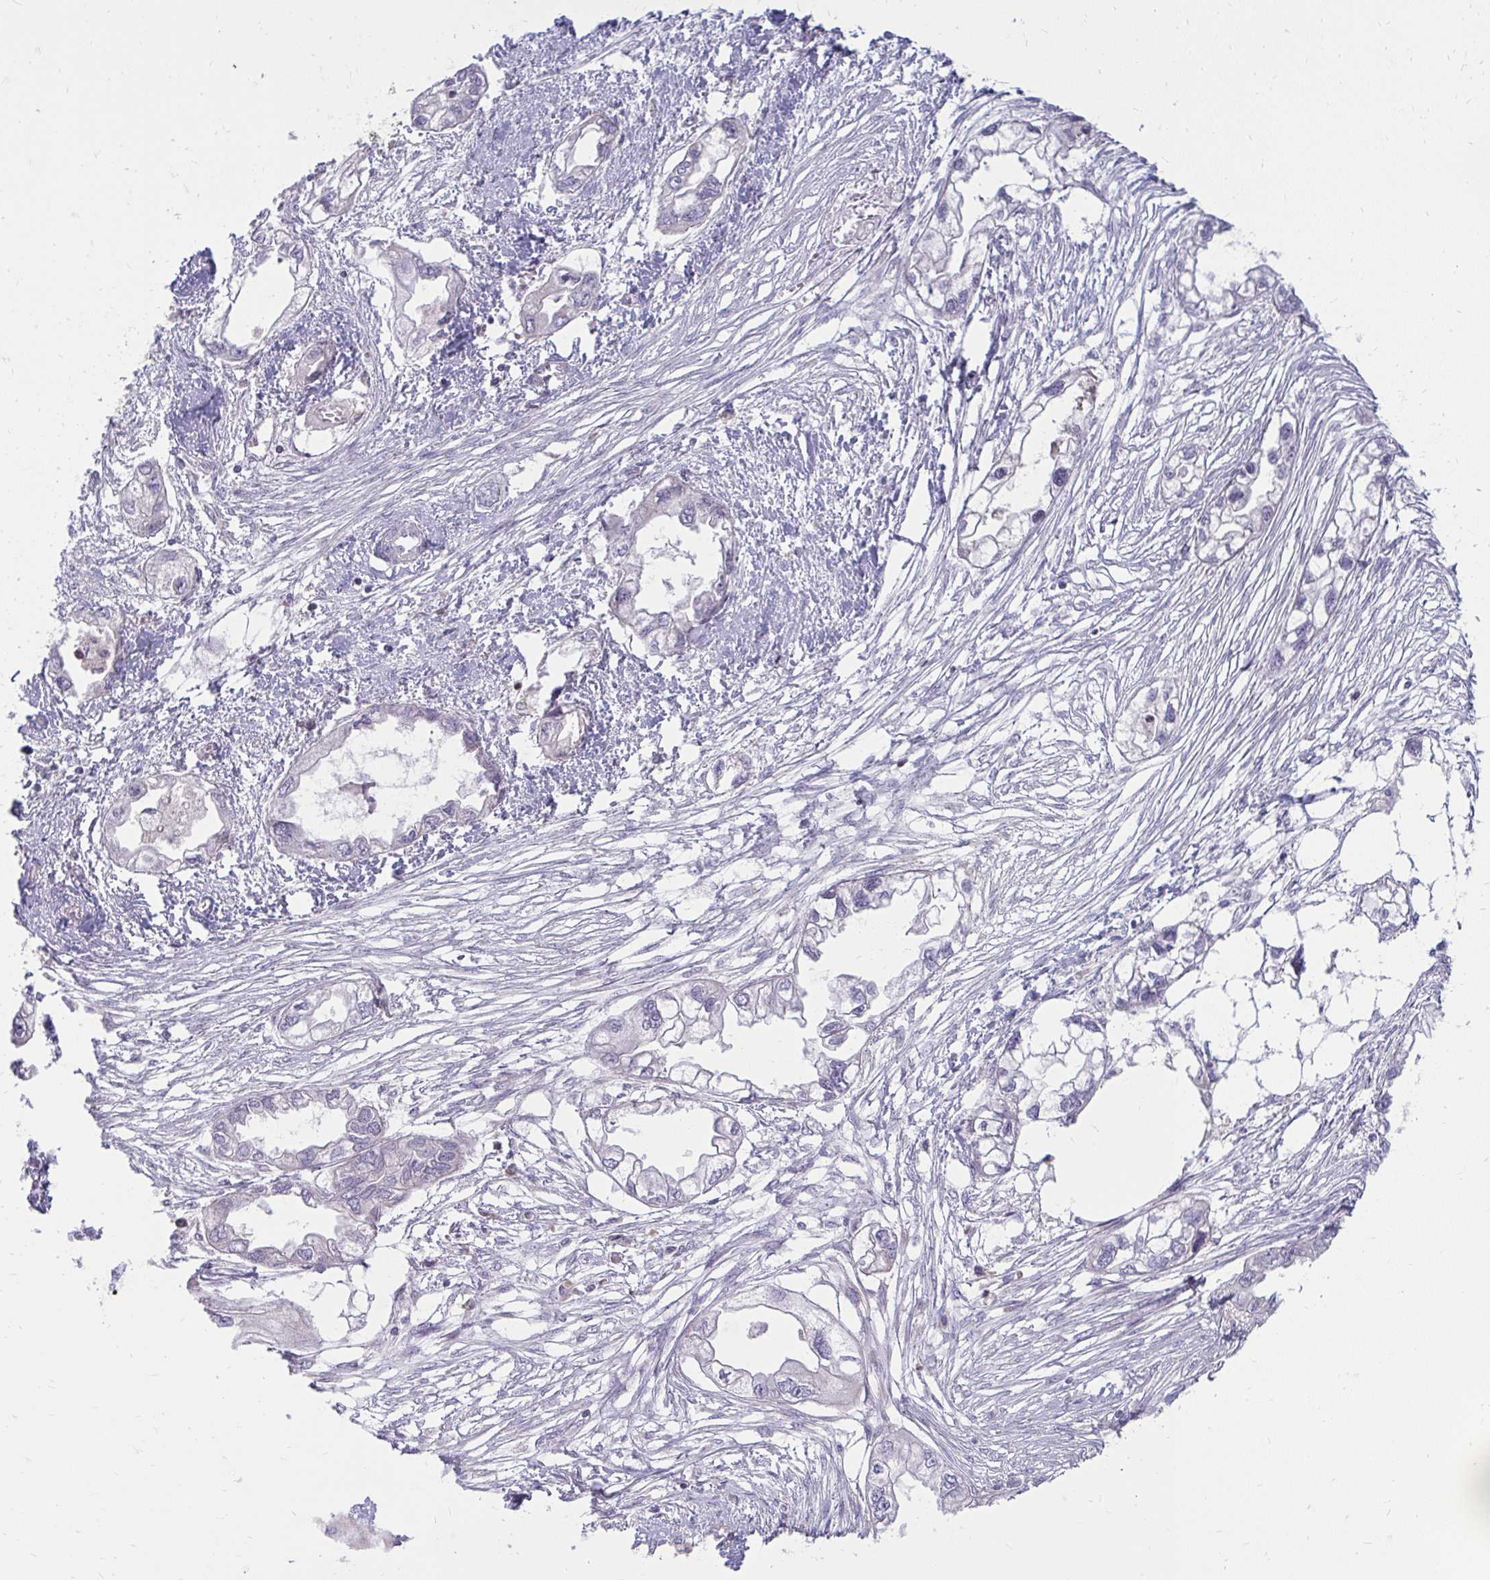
{"staining": {"intensity": "negative", "quantity": "none", "location": "none"}, "tissue": "endometrial cancer", "cell_type": "Tumor cells", "image_type": "cancer", "snomed": [{"axis": "morphology", "description": "Adenocarcinoma, NOS"}, {"axis": "morphology", "description": "Adenocarcinoma, metastatic, NOS"}, {"axis": "topography", "description": "Adipose tissue"}, {"axis": "topography", "description": "Endometrium"}], "caption": "IHC photomicrograph of endometrial cancer (adenocarcinoma) stained for a protein (brown), which reveals no positivity in tumor cells.", "gene": "ASAP1", "patient": {"sex": "female", "age": 67}}